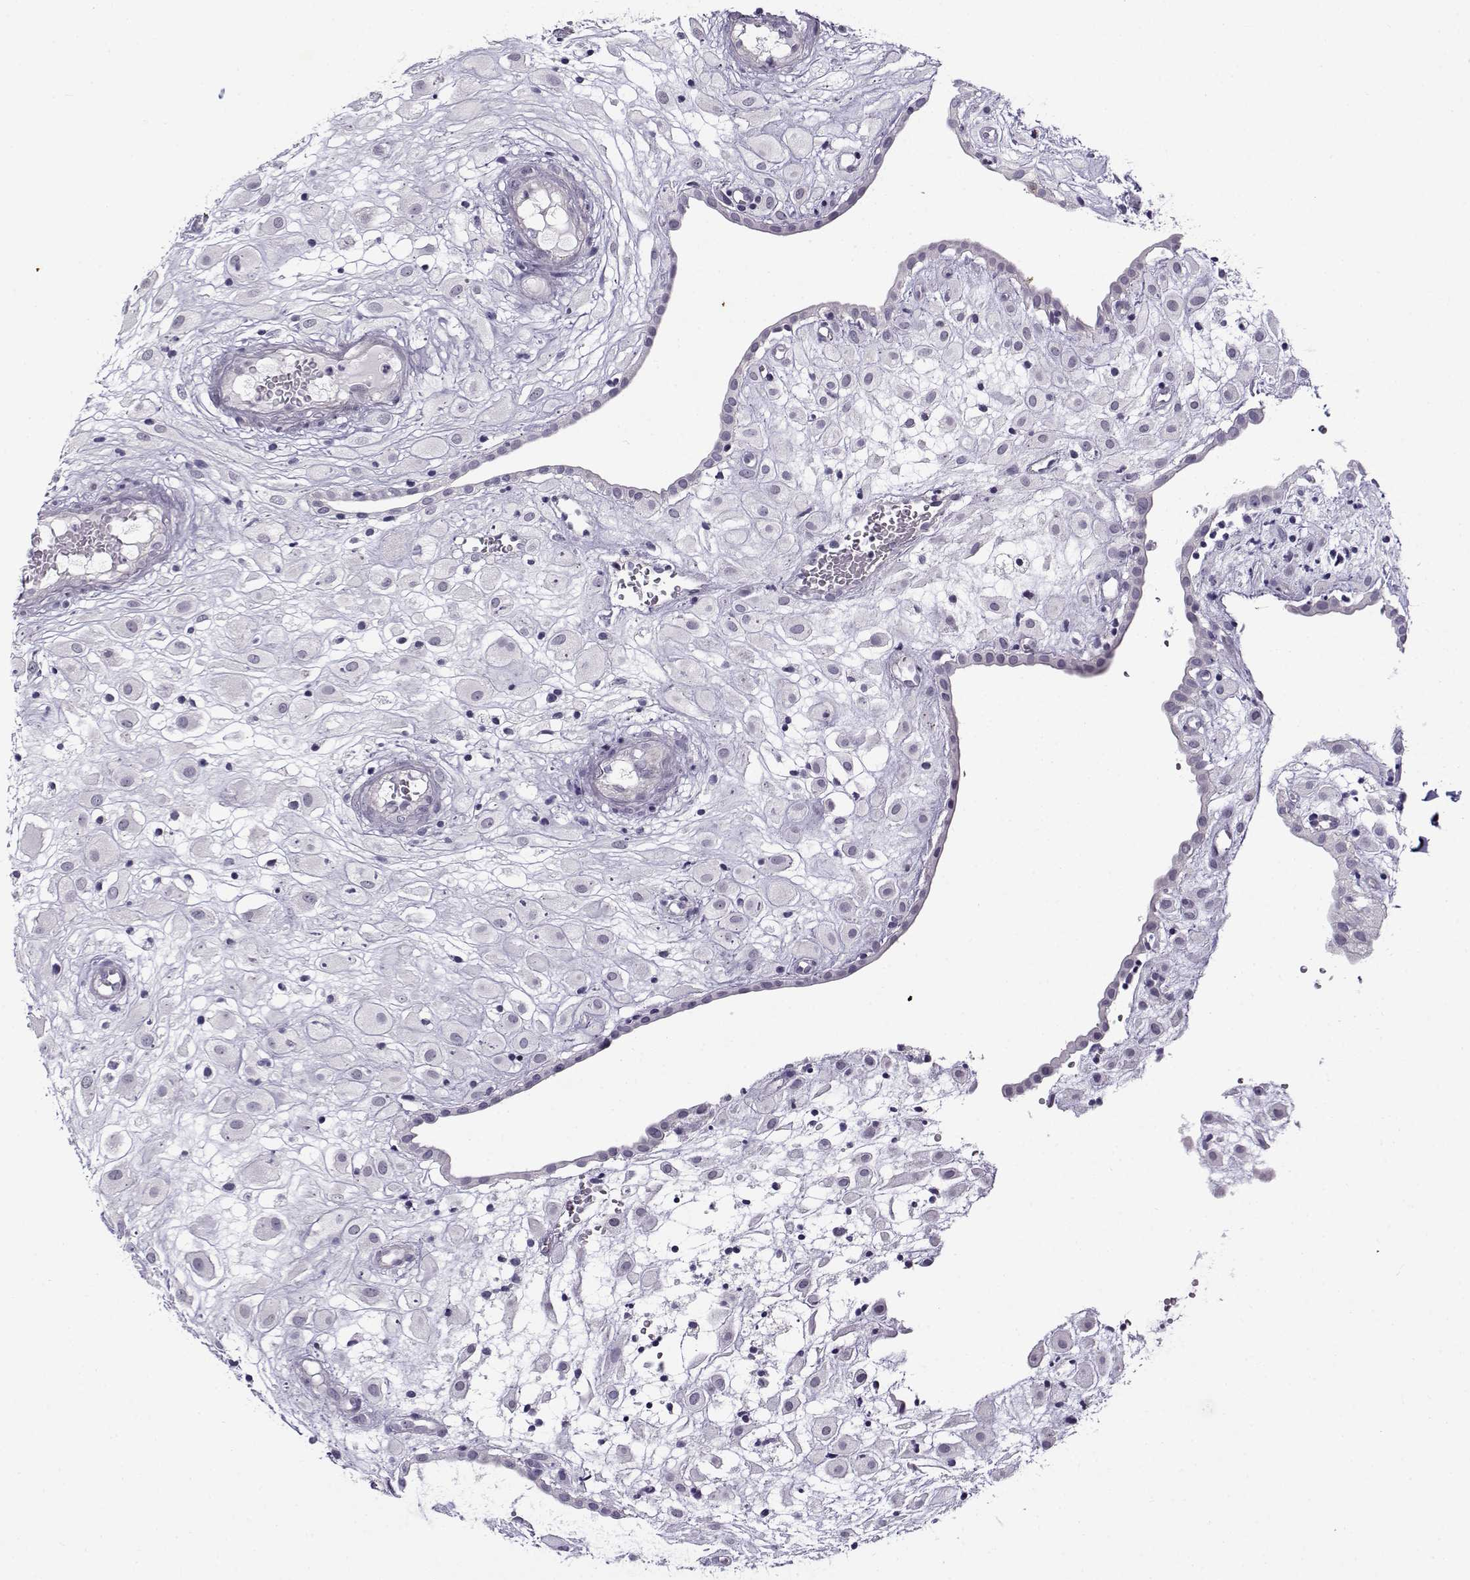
{"staining": {"intensity": "negative", "quantity": "none", "location": "none"}, "tissue": "placenta", "cell_type": "Decidual cells", "image_type": "normal", "snomed": [{"axis": "morphology", "description": "Normal tissue, NOS"}, {"axis": "topography", "description": "Placenta"}], "caption": "High power microscopy image of an IHC image of normal placenta, revealing no significant positivity in decidual cells.", "gene": "TEX55", "patient": {"sex": "female", "age": 24}}